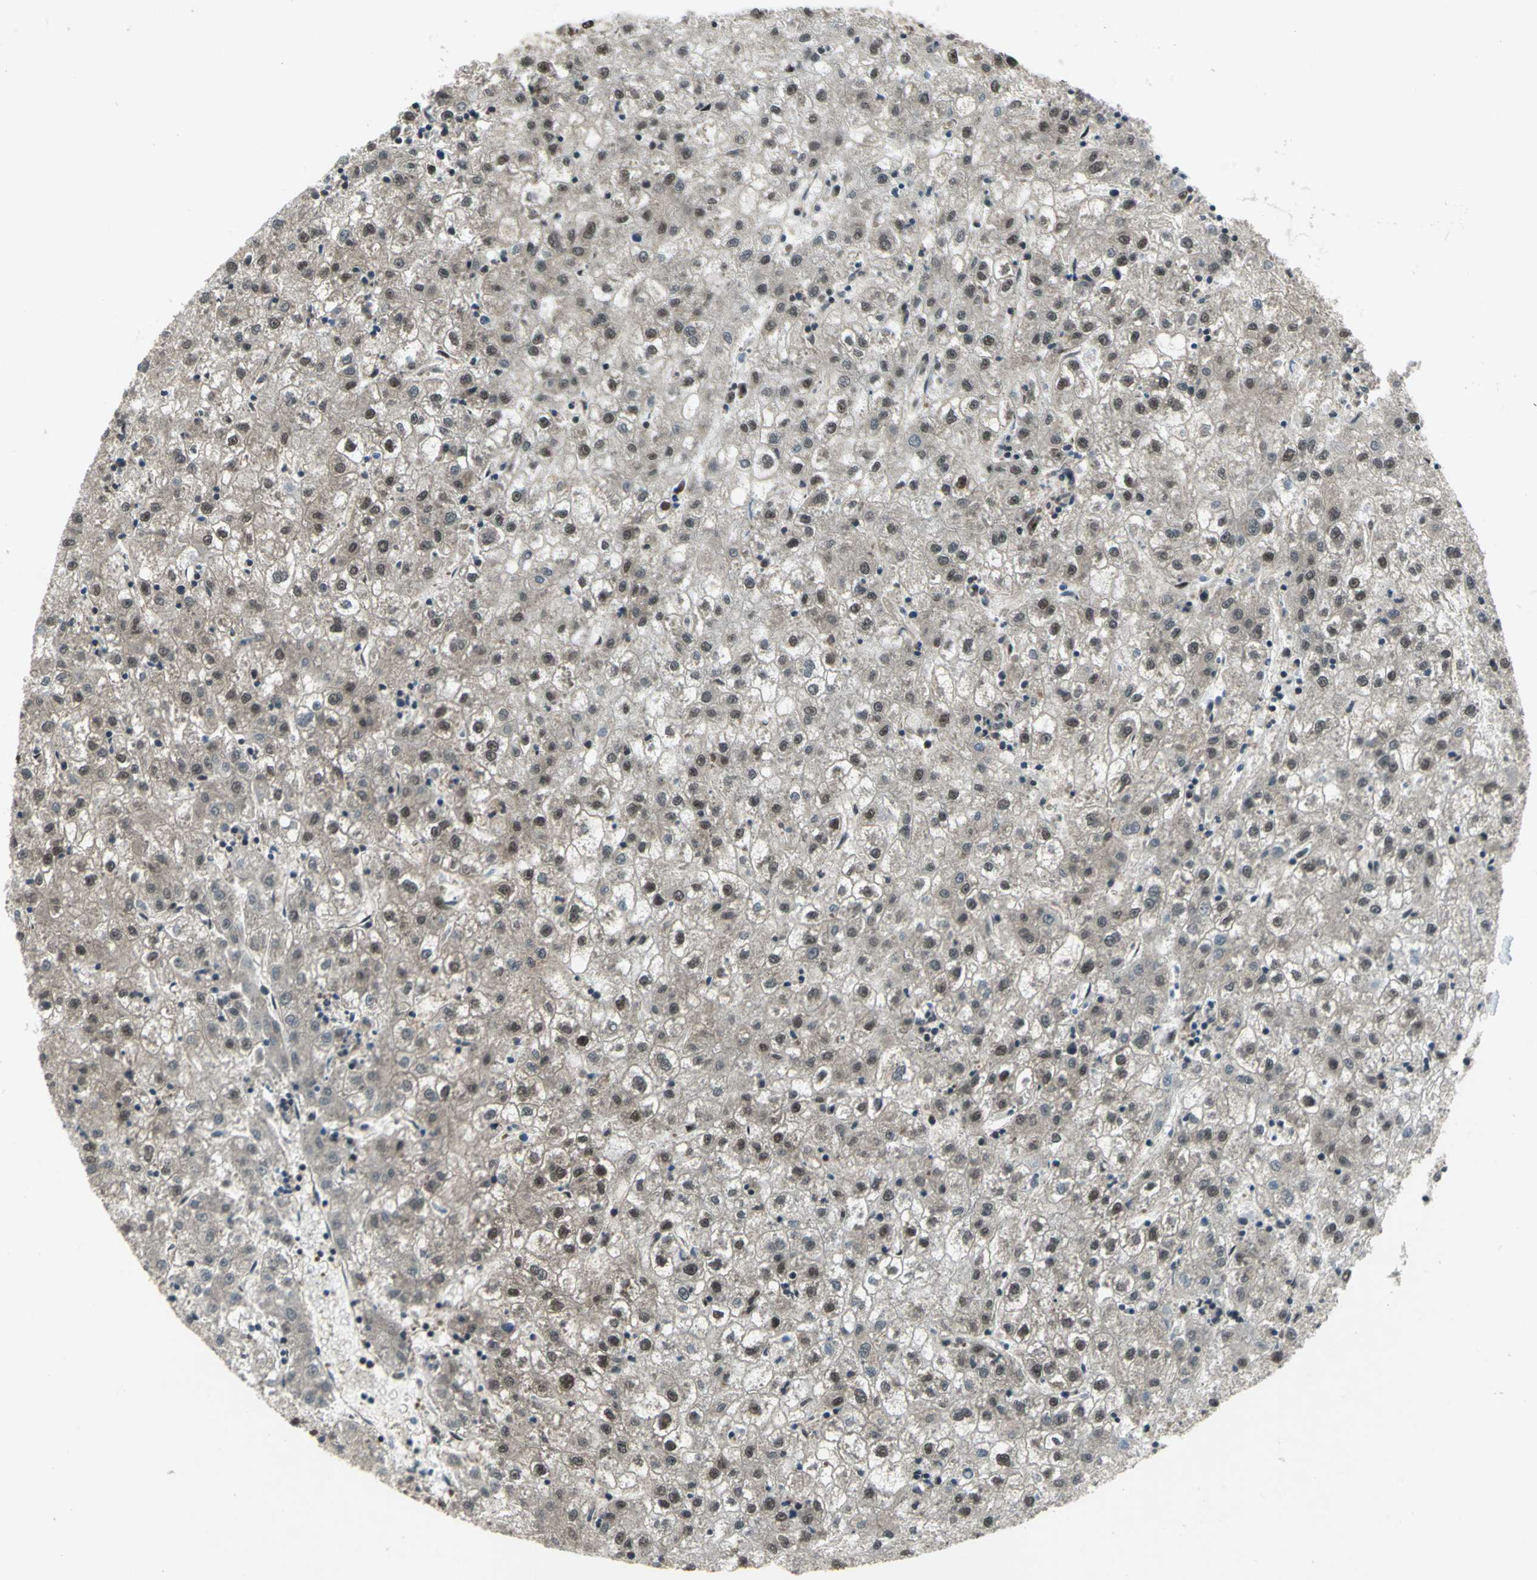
{"staining": {"intensity": "weak", "quantity": ">75%", "location": "nuclear"}, "tissue": "liver cancer", "cell_type": "Tumor cells", "image_type": "cancer", "snomed": [{"axis": "morphology", "description": "Carcinoma, Hepatocellular, NOS"}, {"axis": "topography", "description": "Liver"}], "caption": "This image displays IHC staining of human liver hepatocellular carcinoma, with low weak nuclear expression in about >75% of tumor cells.", "gene": "COPS5", "patient": {"sex": "male", "age": 72}}